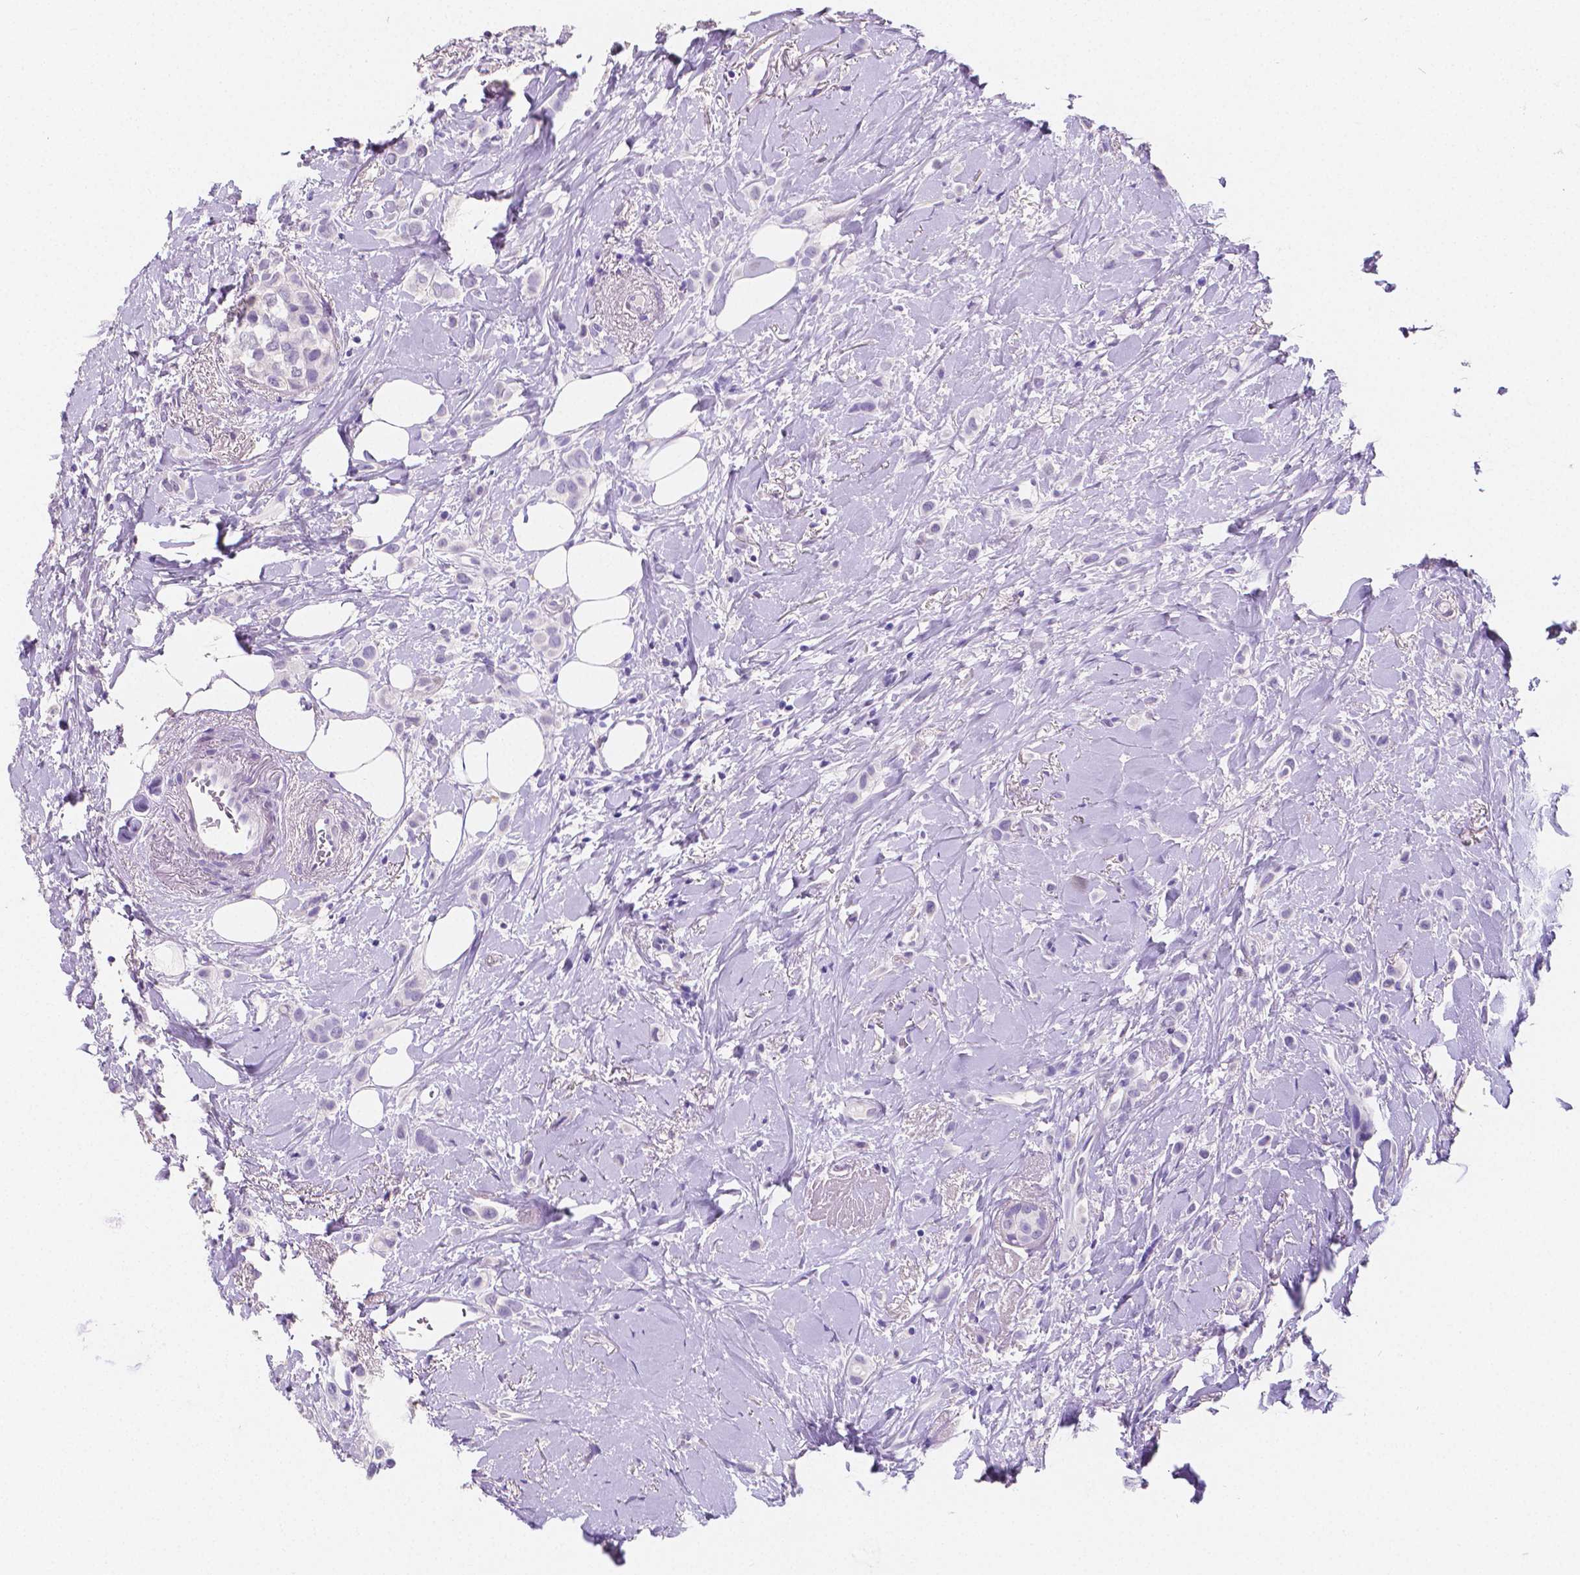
{"staining": {"intensity": "negative", "quantity": "none", "location": "none"}, "tissue": "breast cancer", "cell_type": "Tumor cells", "image_type": "cancer", "snomed": [{"axis": "morphology", "description": "Lobular carcinoma"}, {"axis": "topography", "description": "Breast"}], "caption": "Immunohistochemistry (IHC) of breast lobular carcinoma displays no expression in tumor cells.", "gene": "SATB2", "patient": {"sex": "female", "age": 66}}